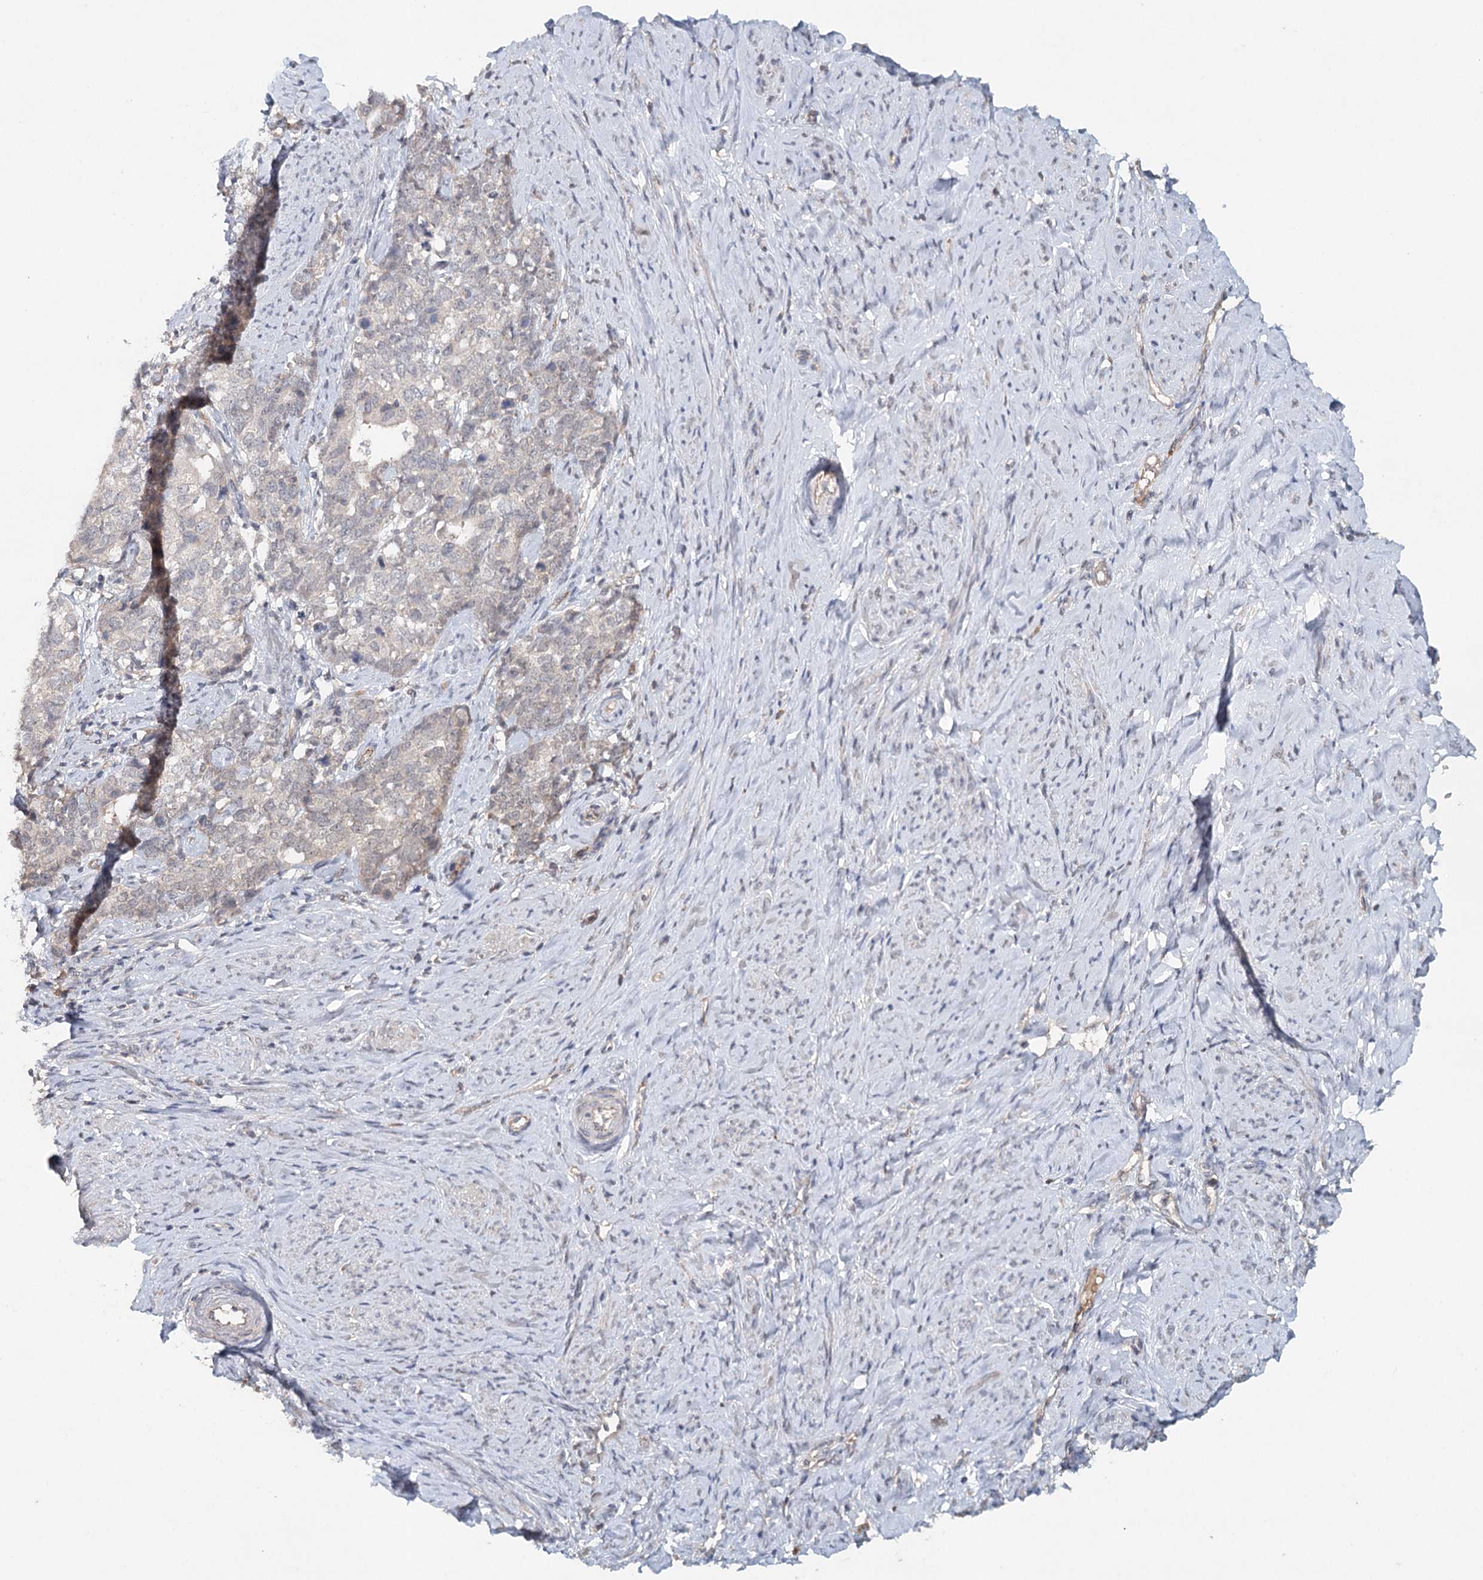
{"staining": {"intensity": "negative", "quantity": "none", "location": "none"}, "tissue": "cervical cancer", "cell_type": "Tumor cells", "image_type": "cancer", "snomed": [{"axis": "morphology", "description": "Squamous cell carcinoma, NOS"}, {"axis": "topography", "description": "Cervix"}], "caption": "Tumor cells show no significant protein expression in cervical cancer (squamous cell carcinoma).", "gene": "SYNPO", "patient": {"sex": "female", "age": 63}}